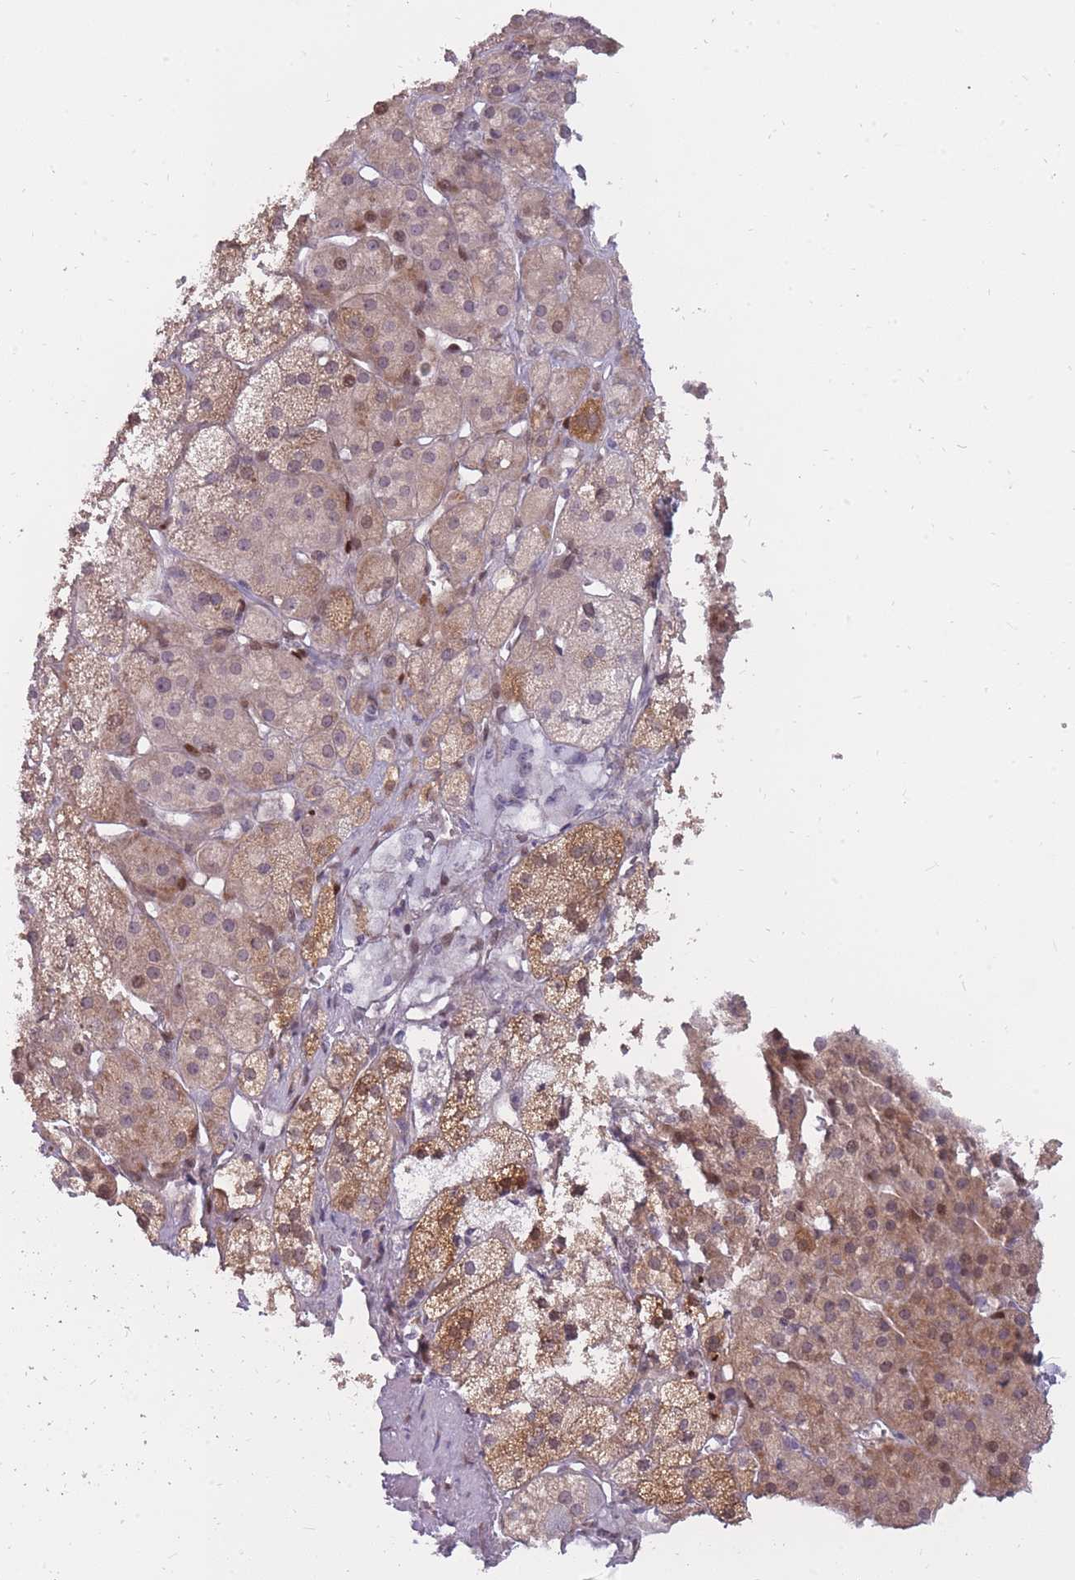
{"staining": {"intensity": "moderate", "quantity": ">75%", "location": "cytoplasmic/membranous,nuclear"}, "tissue": "adrenal gland", "cell_type": "Glandular cells", "image_type": "normal", "snomed": [{"axis": "morphology", "description": "Normal tissue, NOS"}, {"axis": "topography", "description": "Adrenal gland"}], "caption": "Glandular cells demonstrate medium levels of moderate cytoplasmic/membranous,nuclear expression in approximately >75% of cells in benign human adrenal gland. (DAB (3,3'-diaminobenzidine) = brown stain, brightfield microscopy at high magnification).", "gene": "POM121C", "patient": {"sex": "female", "age": 52}}